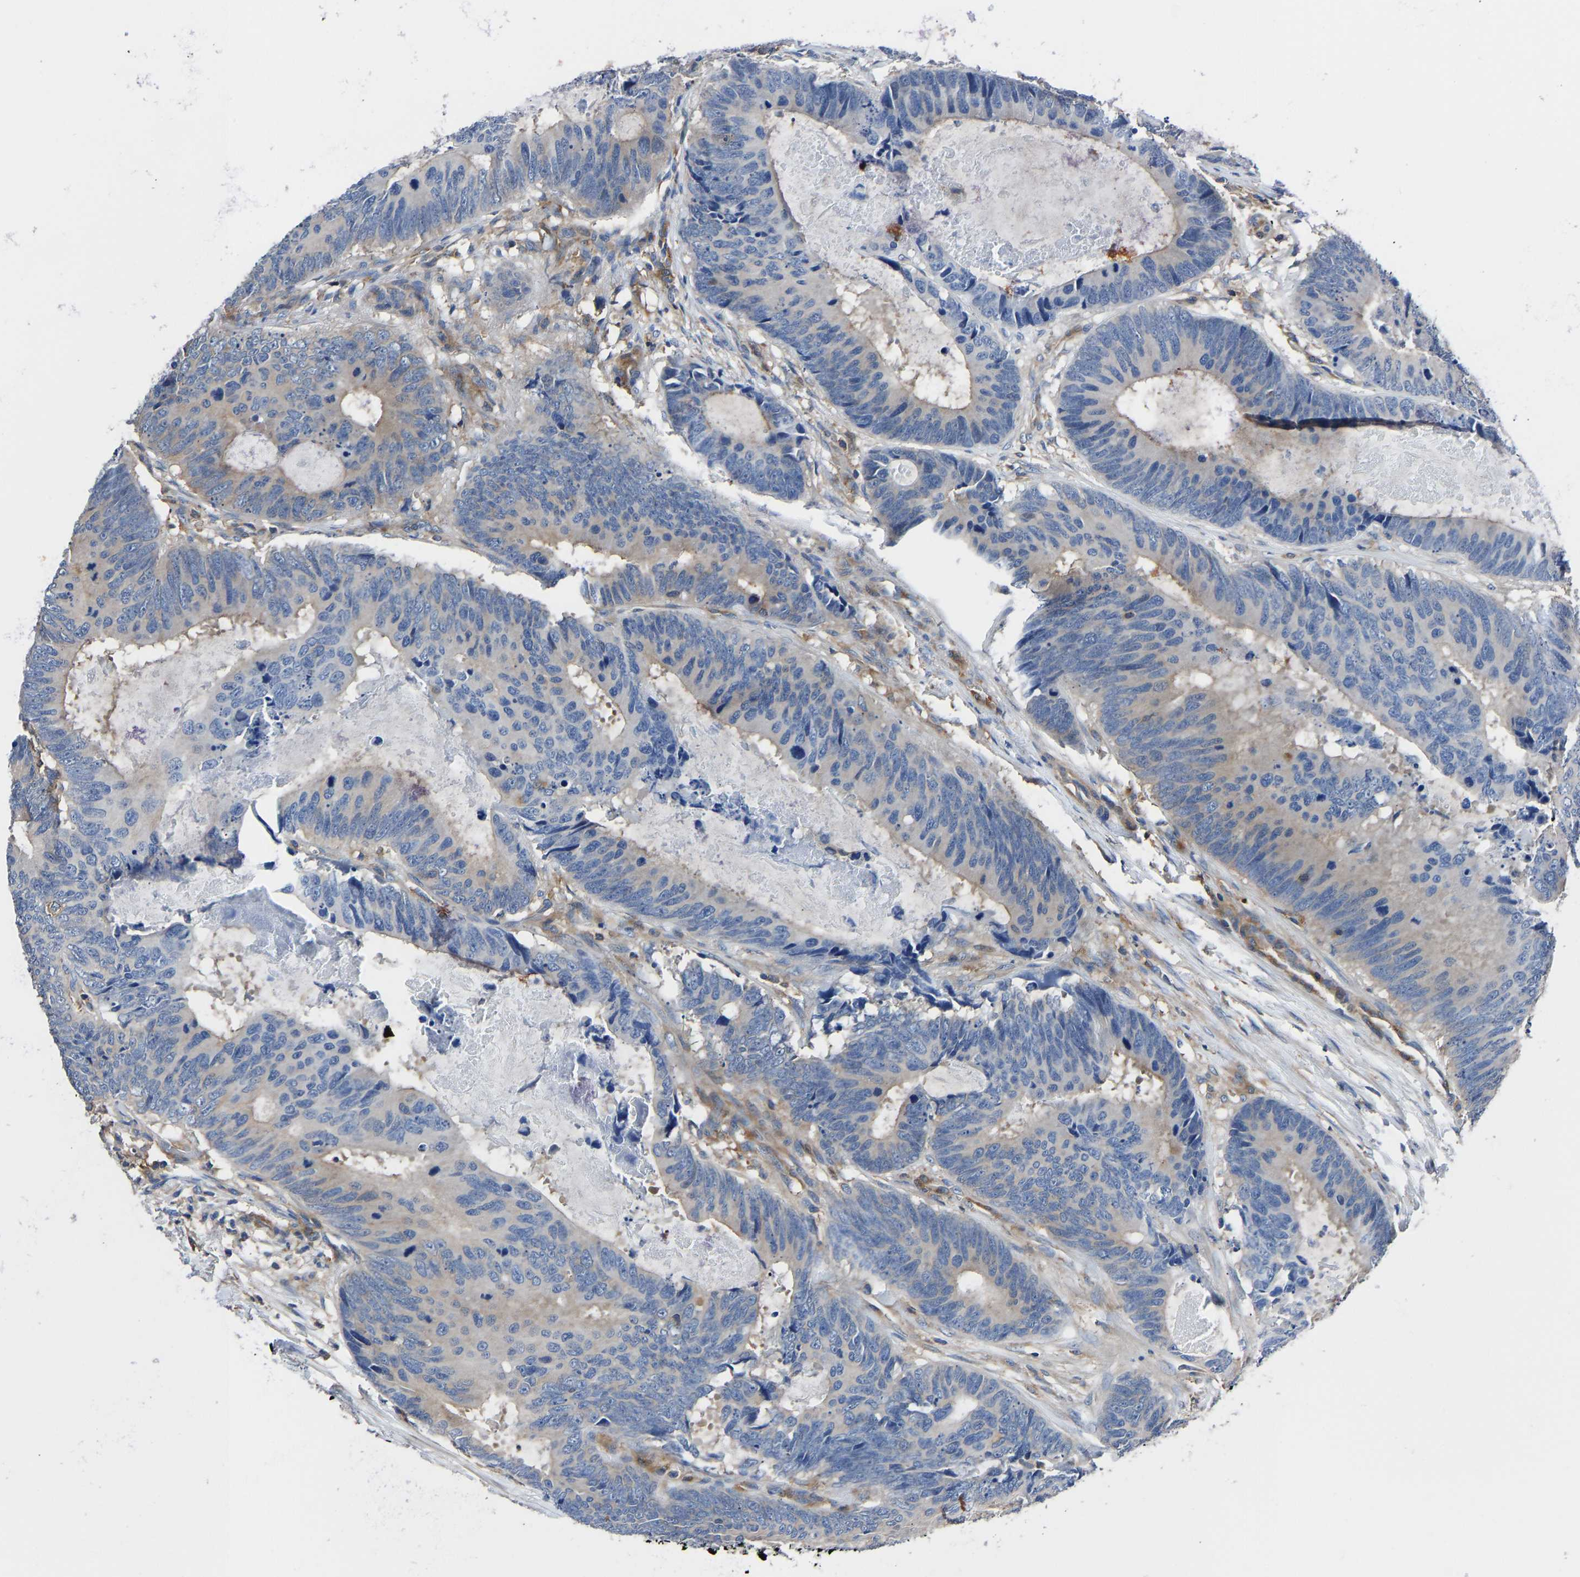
{"staining": {"intensity": "weak", "quantity": "<25%", "location": "cytoplasmic/membranous"}, "tissue": "colorectal cancer", "cell_type": "Tumor cells", "image_type": "cancer", "snomed": [{"axis": "morphology", "description": "Adenocarcinoma, NOS"}, {"axis": "topography", "description": "Colon"}], "caption": "The image exhibits no significant positivity in tumor cells of adenocarcinoma (colorectal).", "gene": "PRKAR1A", "patient": {"sex": "male", "age": 56}}